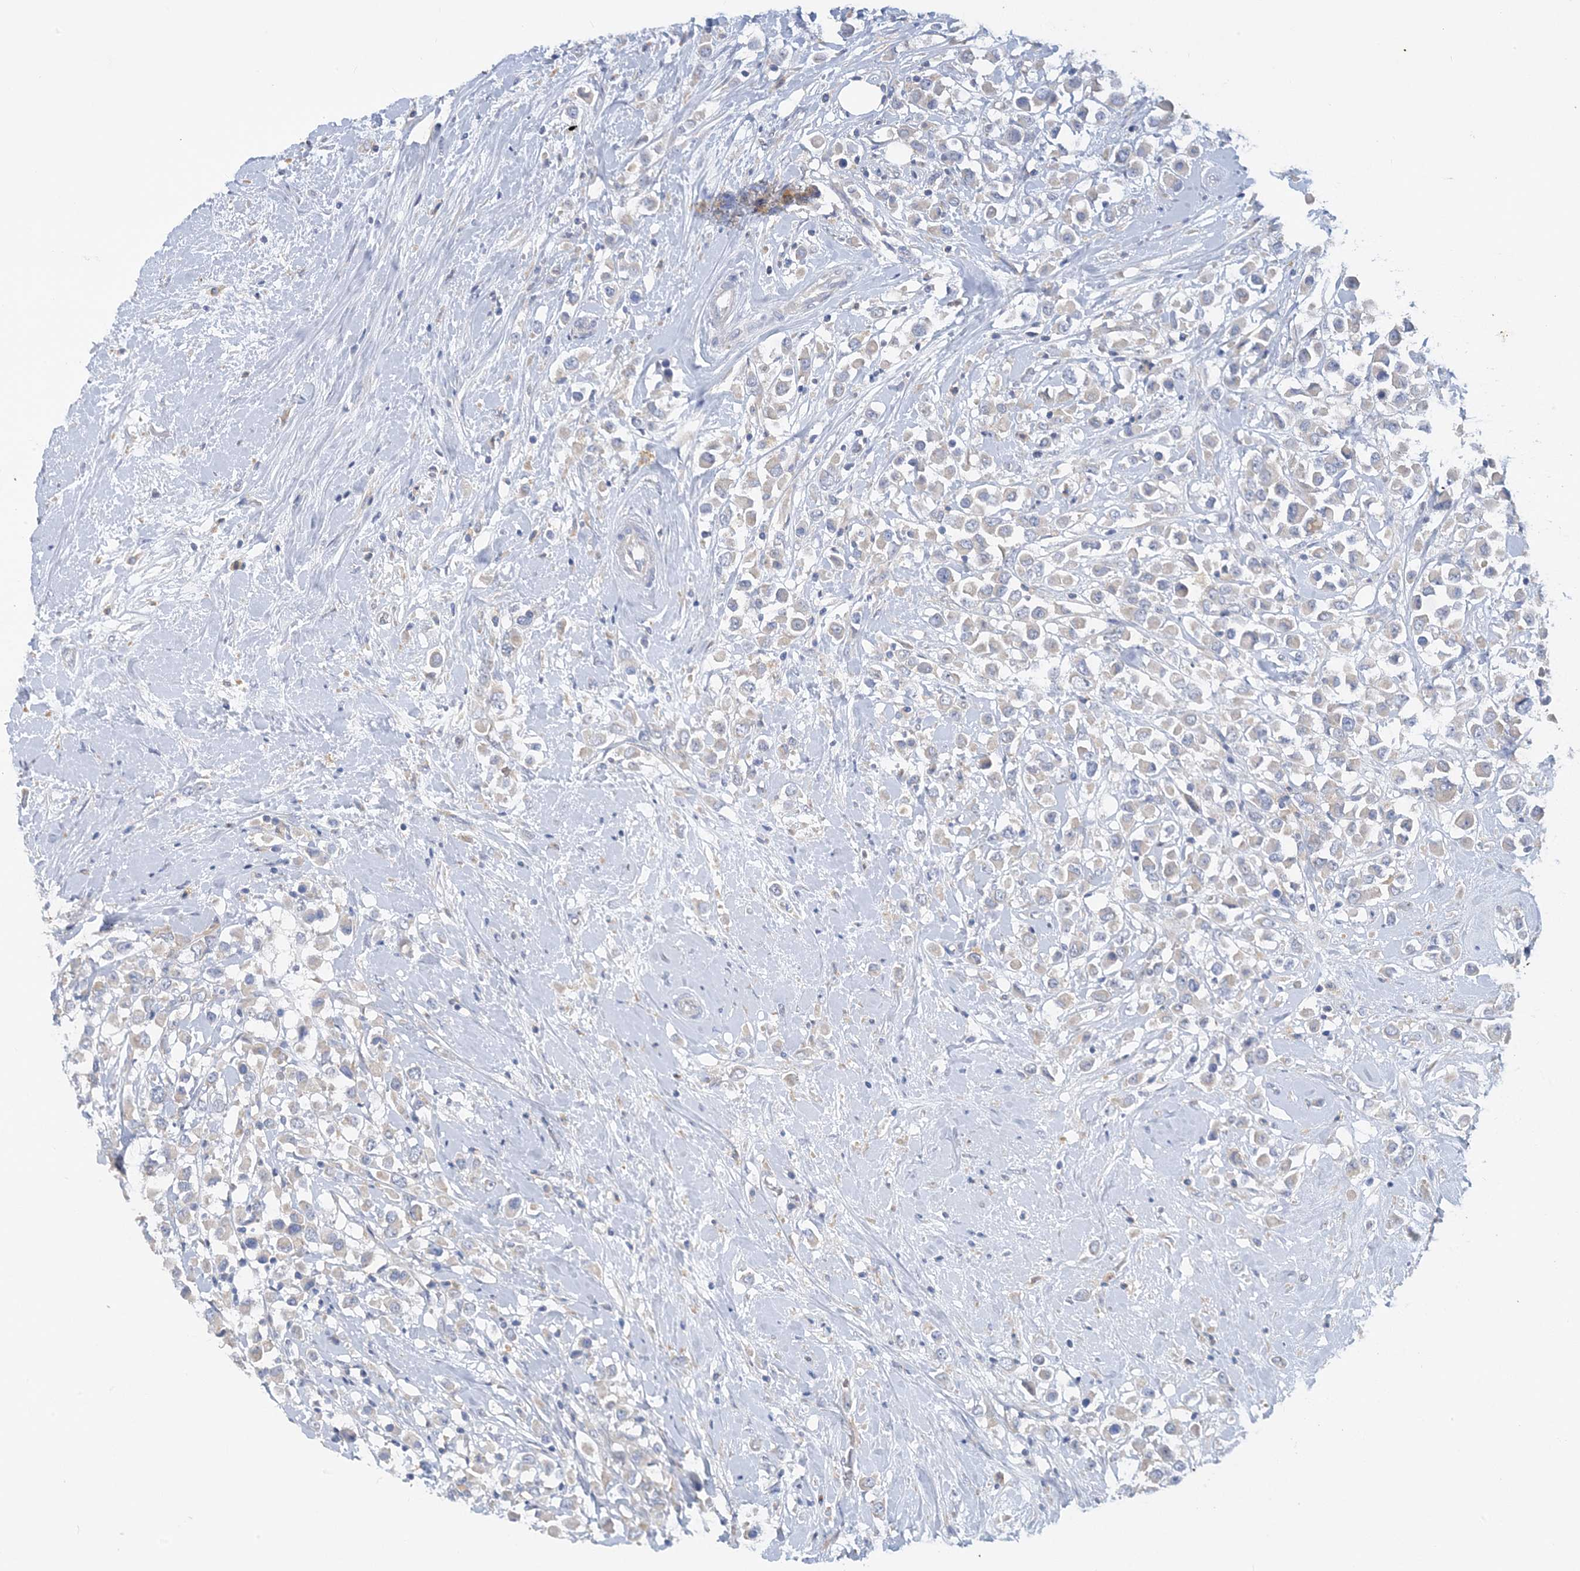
{"staining": {"intensity": "negative", "quantity": "none", "location": "none"}, "tissue": "breast cancer", "cell_type": "Tumor cells", "image_type": "cancer", "snomed": [{"axis": "morphology", "description": "Duct carcinoma"}, {"axis": "topography", "description": "Breast"}], "caption": "IHC photomicrograph of neoplastic tissue: human breast intraductal carcinoma stained with DAB exhibits no significant protein positivity in tumor cells.", "gene": "ZCCHC18", "patient": {"sex": "female", "age": 61}}